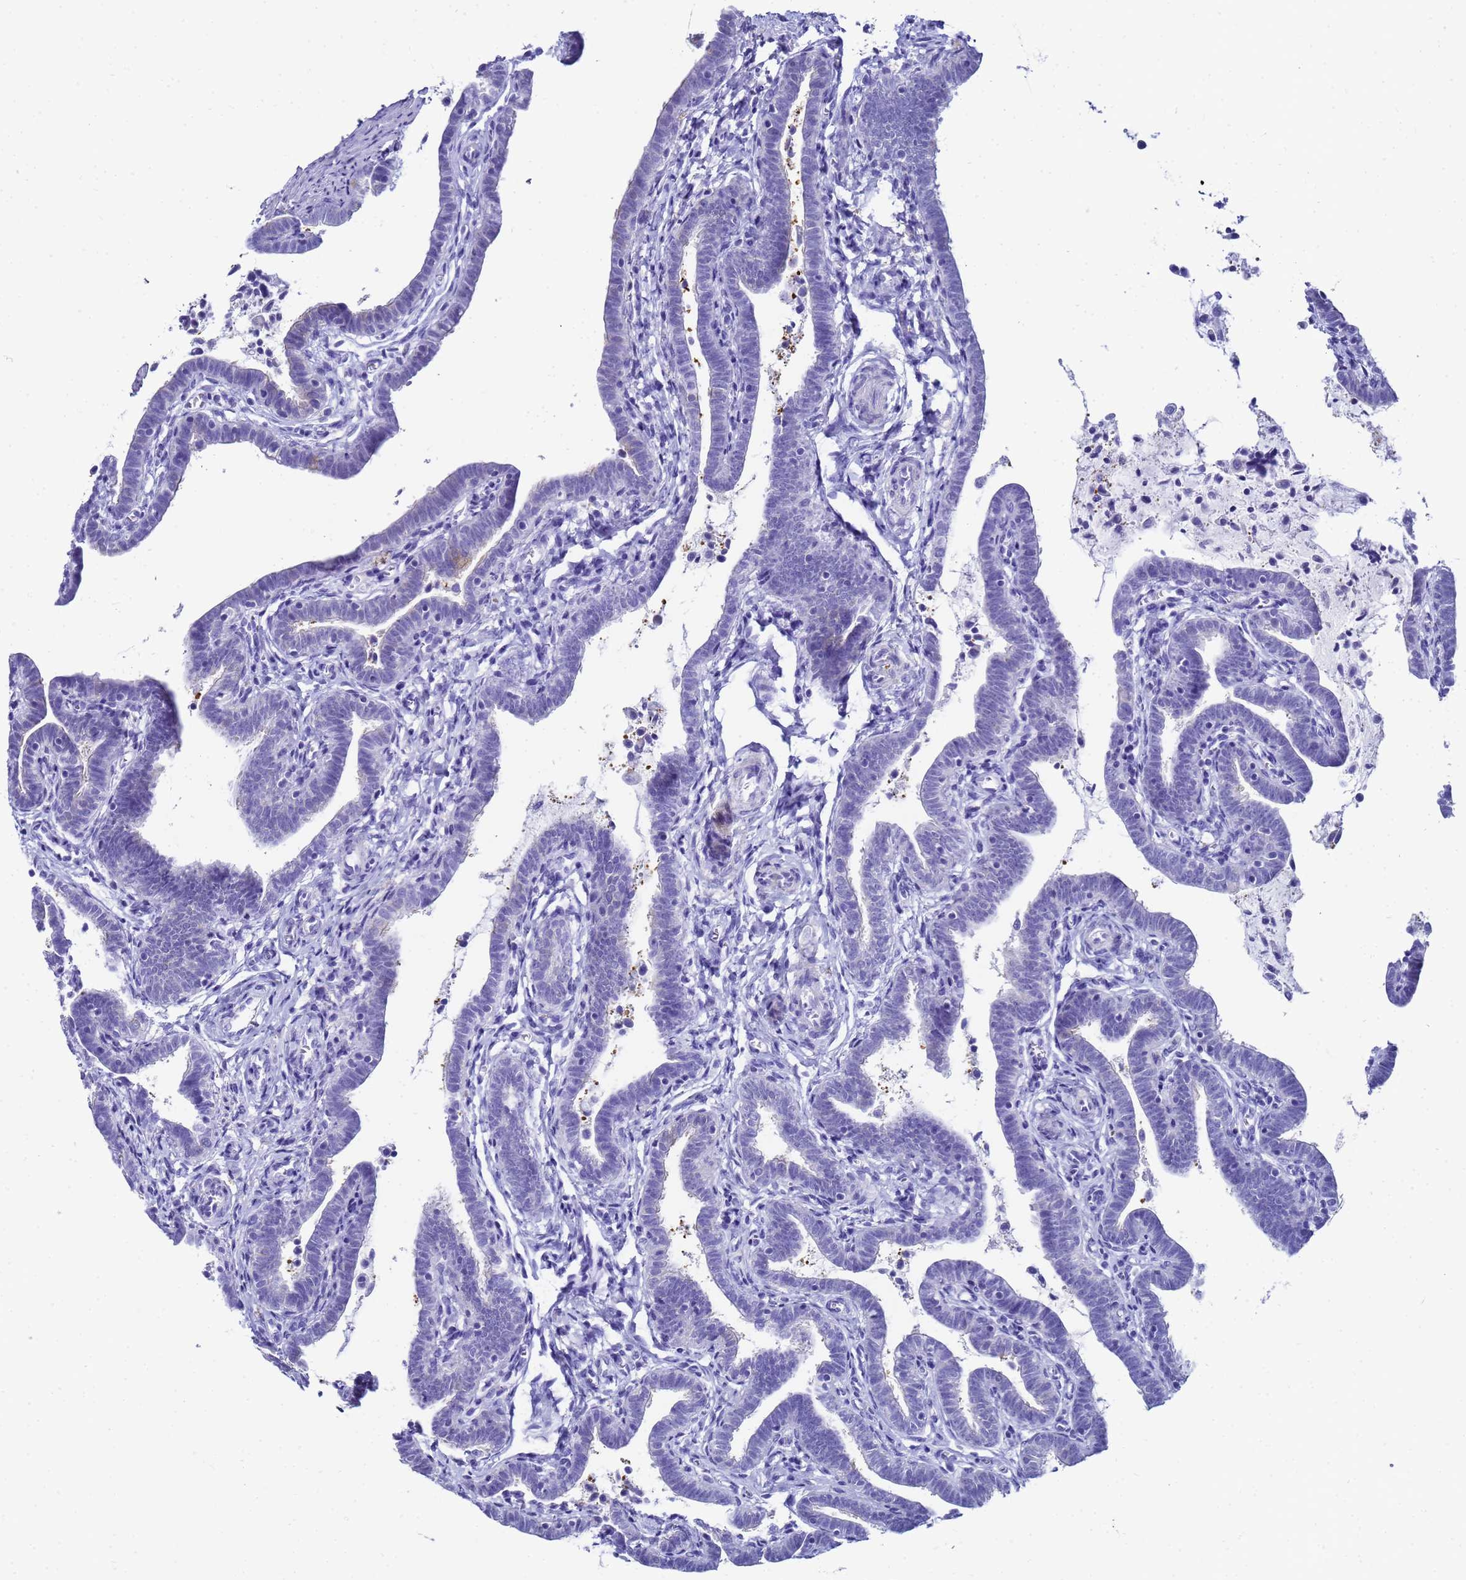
{"staining": {"intensity": "weak", "quantity": "<25%", "location": "cytoplasmic/membranous"}, "tissue": "fallopian tube", "cell_type": "Glandular cells", "image_type": "normal", "snomed": [{"axis": "morphology", "description": "Normal tissue, NOS"}, {"axis": "topography", "description": "Fallopian tube"}], "caption": "High magnification brightfield microscopy of unremarkable fallopian tube stained with DAB (3,3'-diaminobenzidine) (brown) and counterstained with hematoxylin (blue): glandular cells show no significant expression.", "gene": "CKB", "patient": {"sex": "female", "age": 36}}